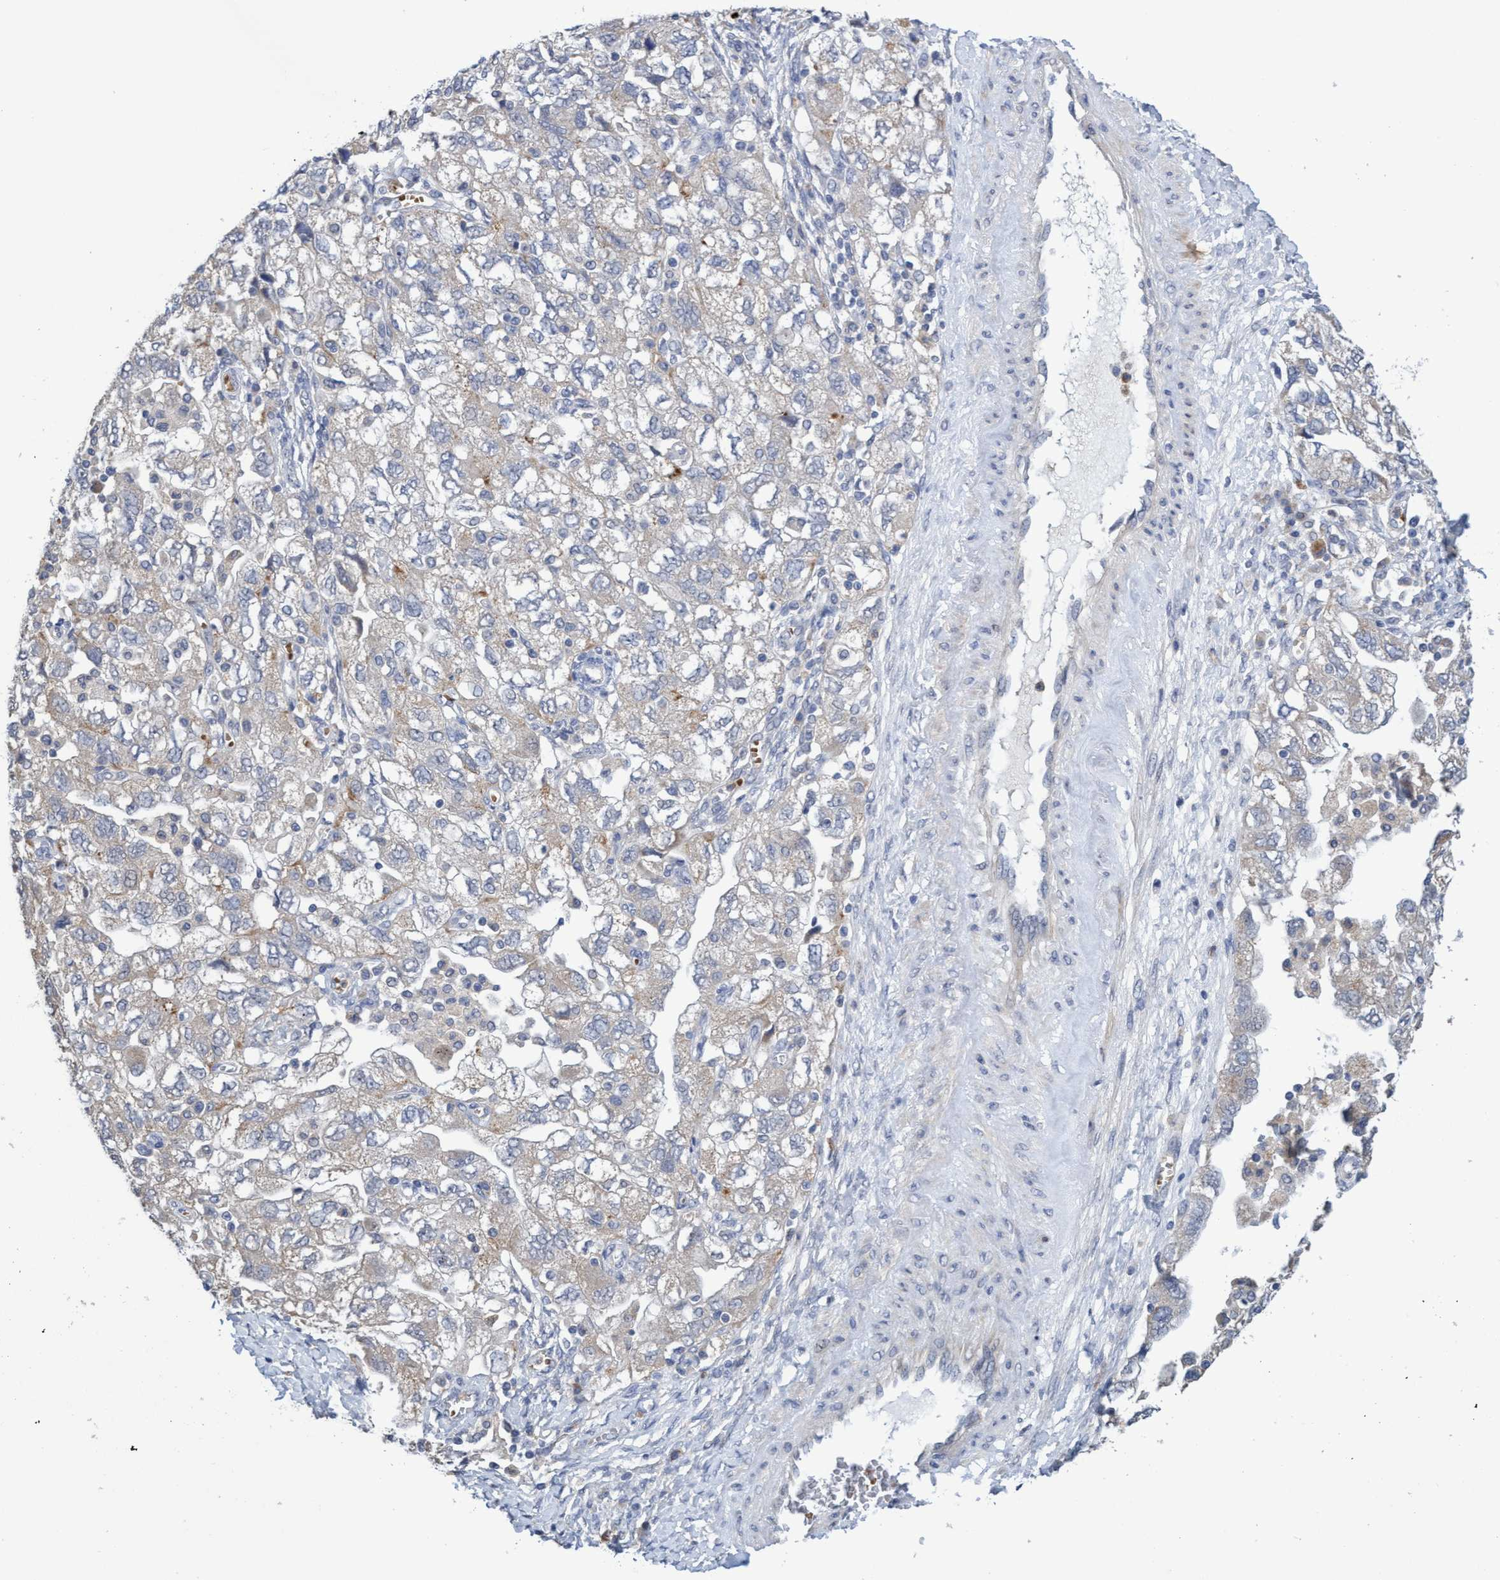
{"staining": {"intensity": "negative", "quantity": "none", "location": "none"}, "tissue": "ovarian cancer", "cell_type": "Tumor cells", "image_type": "cancer", "snomed": [{"axis": "morphology", "description": "Carcinoma, NOS"}, {"axis": "morphology", "description": "Cystadenocarcinoma, serous, NOS"}, {"axis": "topography", "description": "Ovary"}], "caption": "Tumor cells are negative for brown protein staining in serous cystadenocarcinoma (ovarian).", "gene": "SEMA4D", "patient": {"sex": "female", "age": 69}}